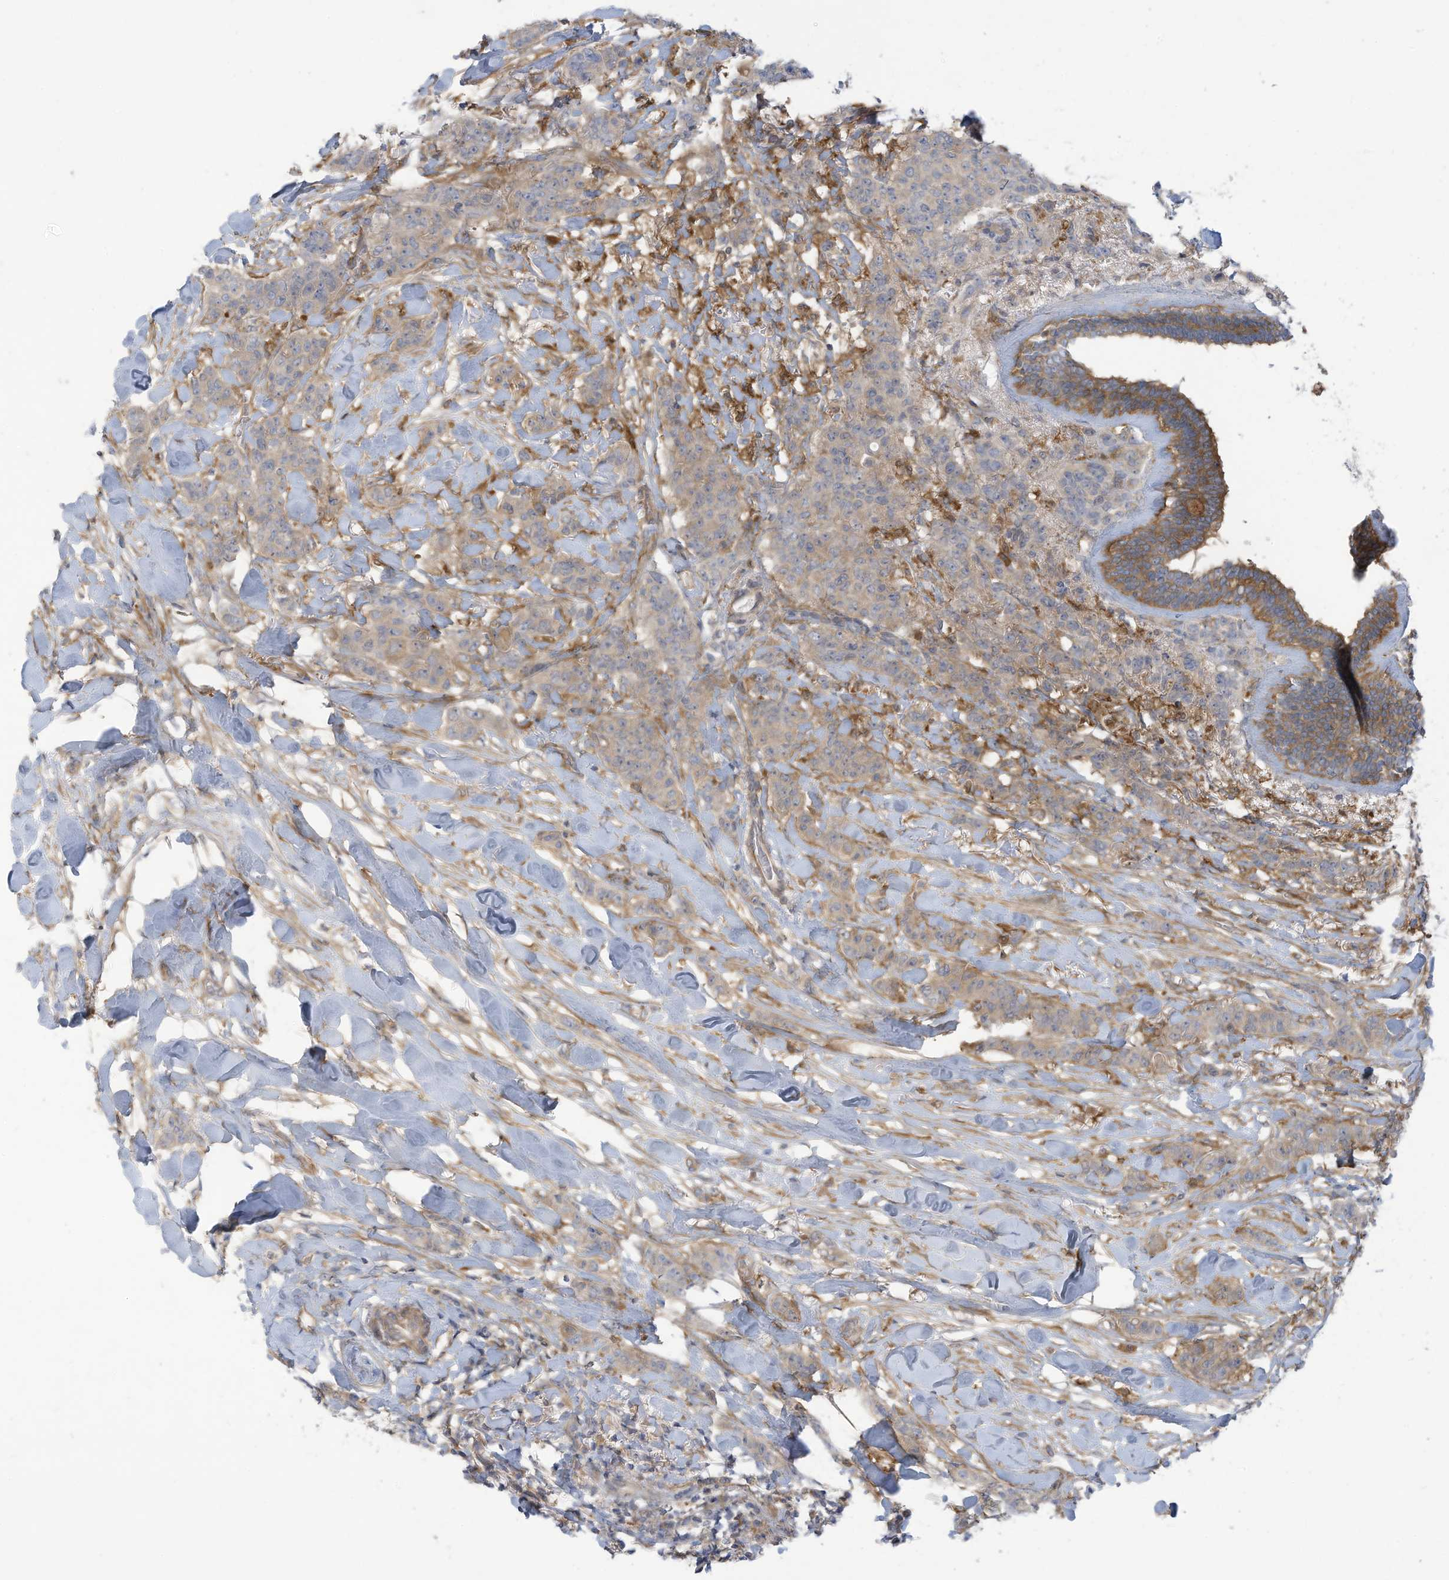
{"staining": {"intensity": "weak", "quantity": "25%-75%", "location": "cytoplasmic/membranous"}, "tissue": "breast cancer", "cell_type": "Tumor cells", "image_type": "cancer", "snomed": [{"axis": "morphology", "description": "Duct carcinoma"}, {"axis": "topography", "description": "Breast"}], "caption": "This is a photomicrograph of IHC staining of breast cancer, which shows weak positivity in the cytoplasmic/membranous of tumor cells.", "gene": "ADI1", "patient": {"sex": "female", "age": 40}}